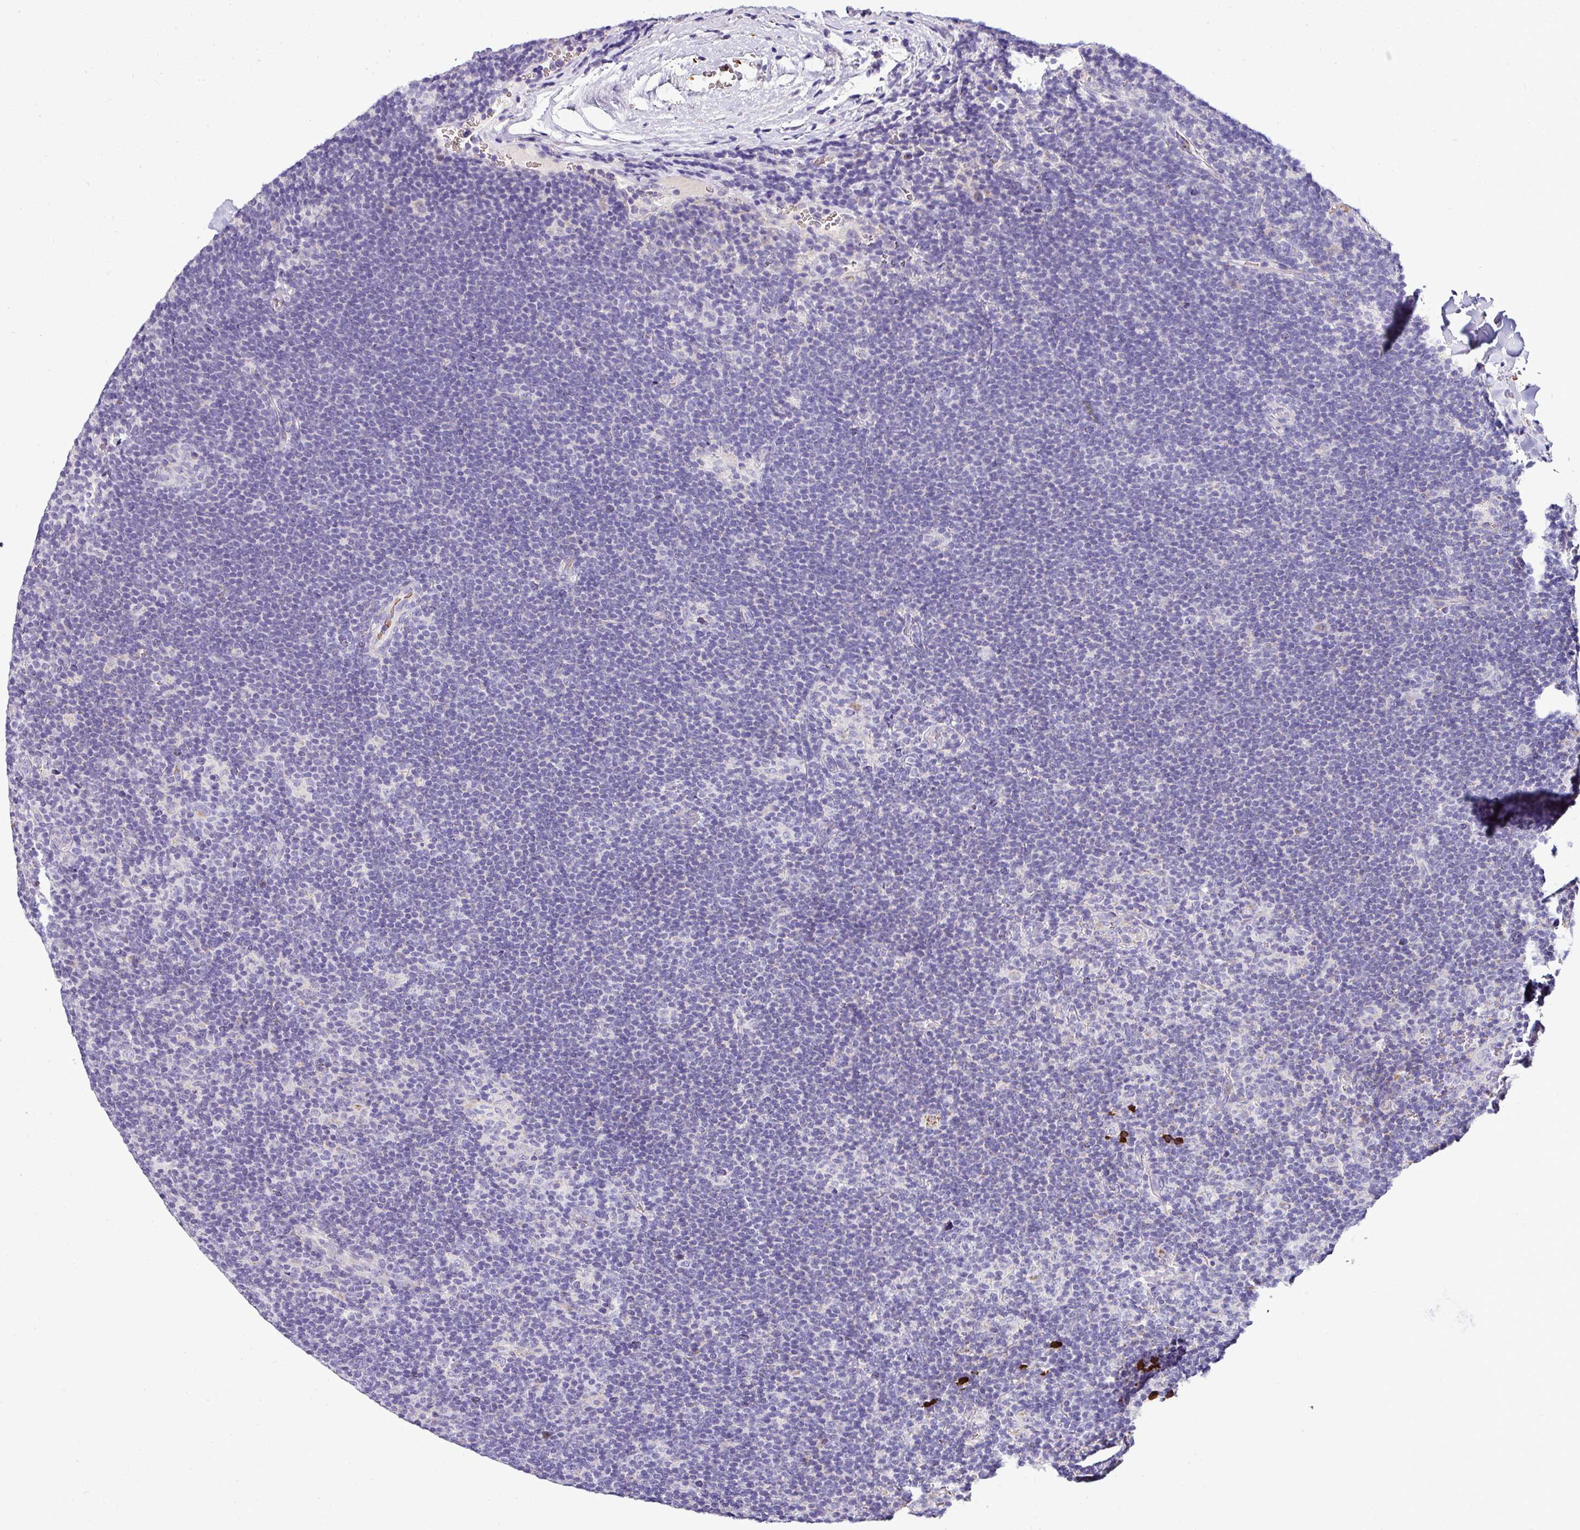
{"staining": {"intensity": "negative", "quantity": "none", "location": "none"}, "tissue": "lymphoma", "cell_type": "Tumor cells", "image_type": "cancer", "snomed": [{"axis": "morphology", "description": "Hodgkin's disease, NOS"}, {"axis": "topography", "description": "Lymph node"}], "caption": "This is an immunohistochemistry (IHC) image of lymphoma. There is no positivity in tumor cells.", "gene": "NAPSA", "patient": {"sex": "female", "age": 57}}